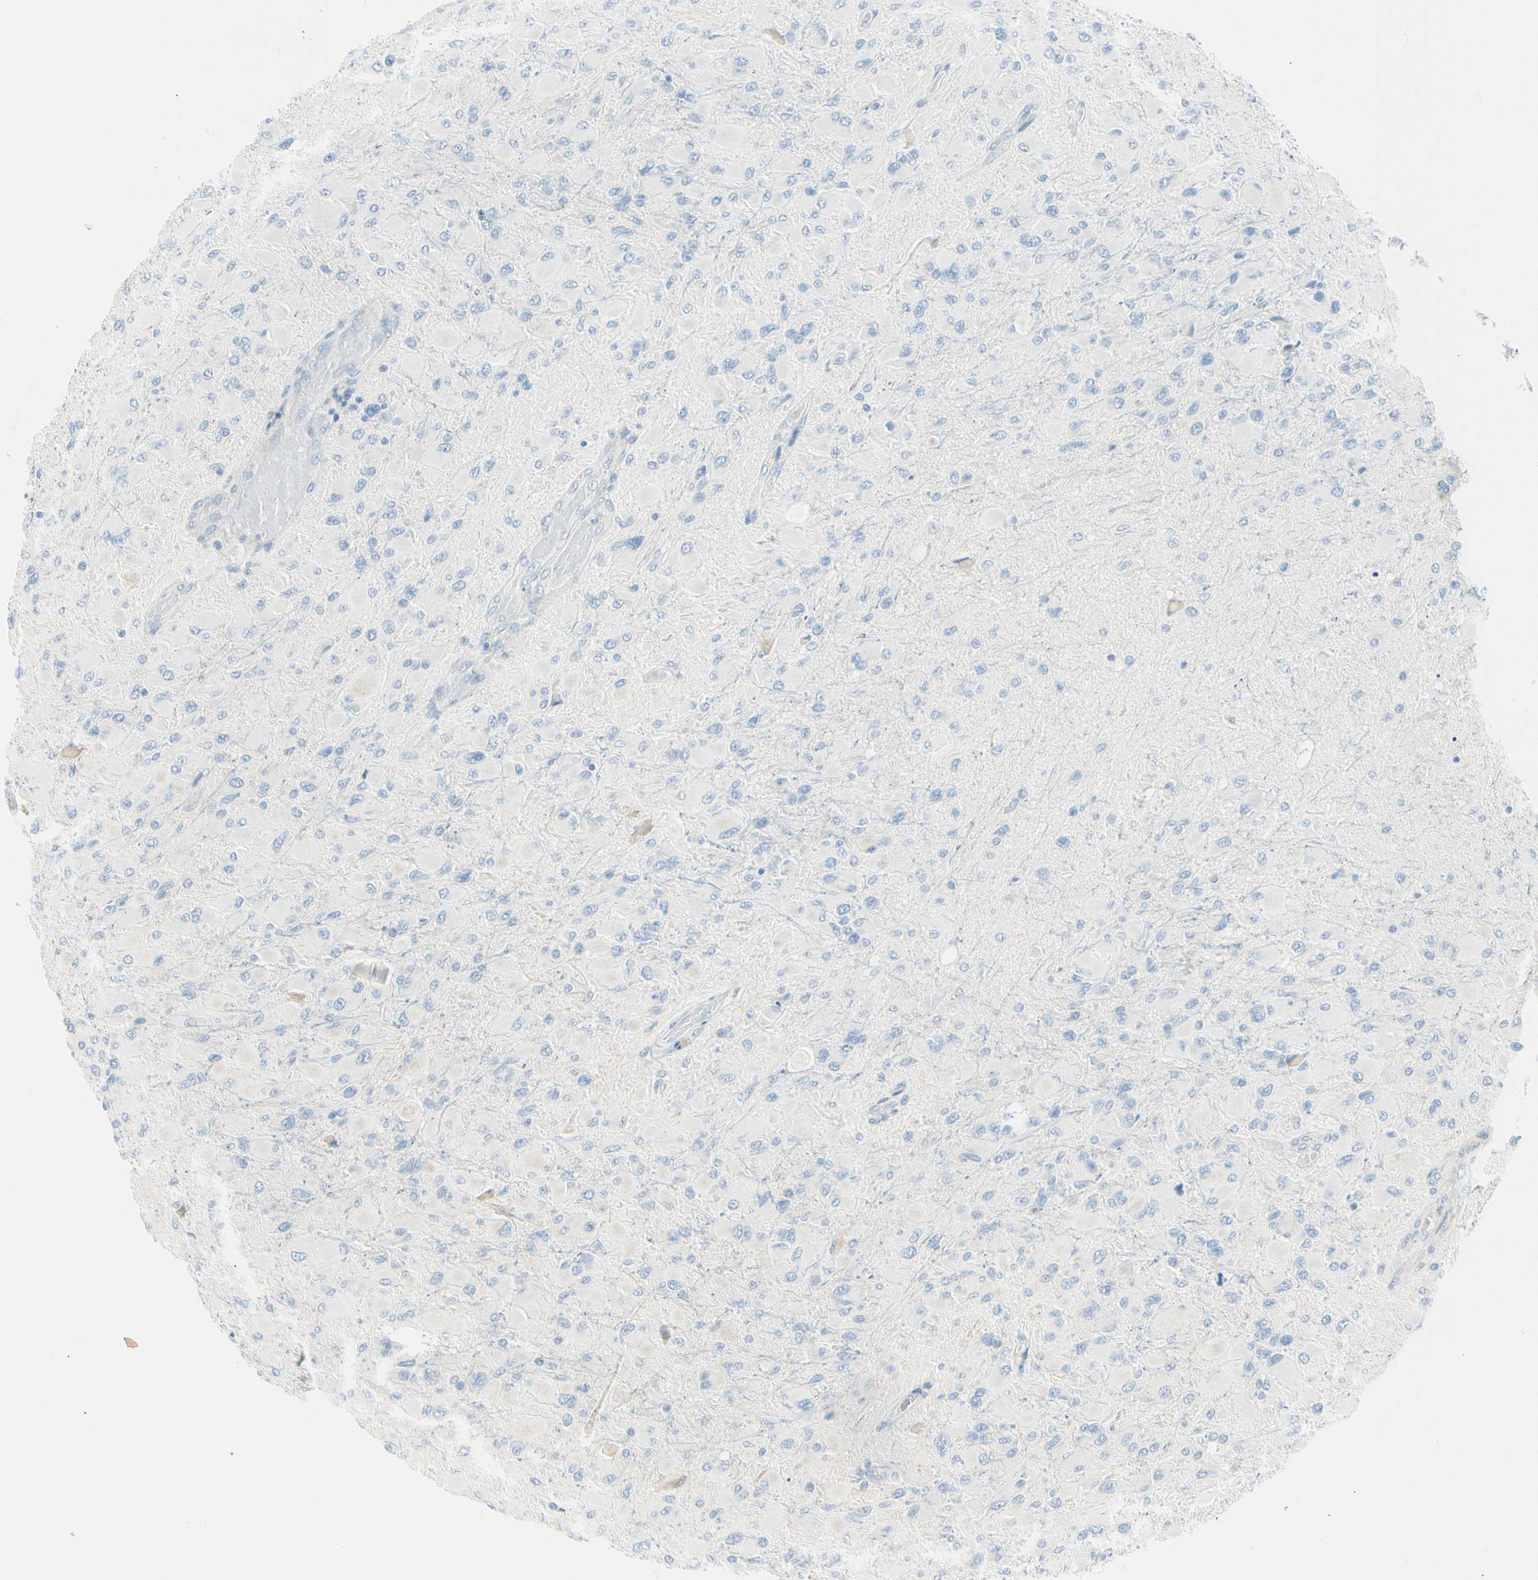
{"staining": {"intensity": "negative", "quantity": "none", "location": "none"}, "tissue": "glioma", "cell_type": "Tumor cells", "image_type": "cancer", "snomed": [{"axis": "morphology", "description": "Glioma, malignant, High grade"}, {"axis": "topography", "description": "Cerebral cortex"}], "caption": "An IHC image of malignant glioma (high-grade) is shown. There is no staining in tumor cells of malignant glioma (high-grade). The staining was performed using DAB (3,3'-diaminobenzidine) to visualize the protein expression in brown, while the nuclei were stained in blue with hematoxylin (Magnification: 20x).", "gene": "TNFSF11", "patient": {"sex": "female", "age": 36}}